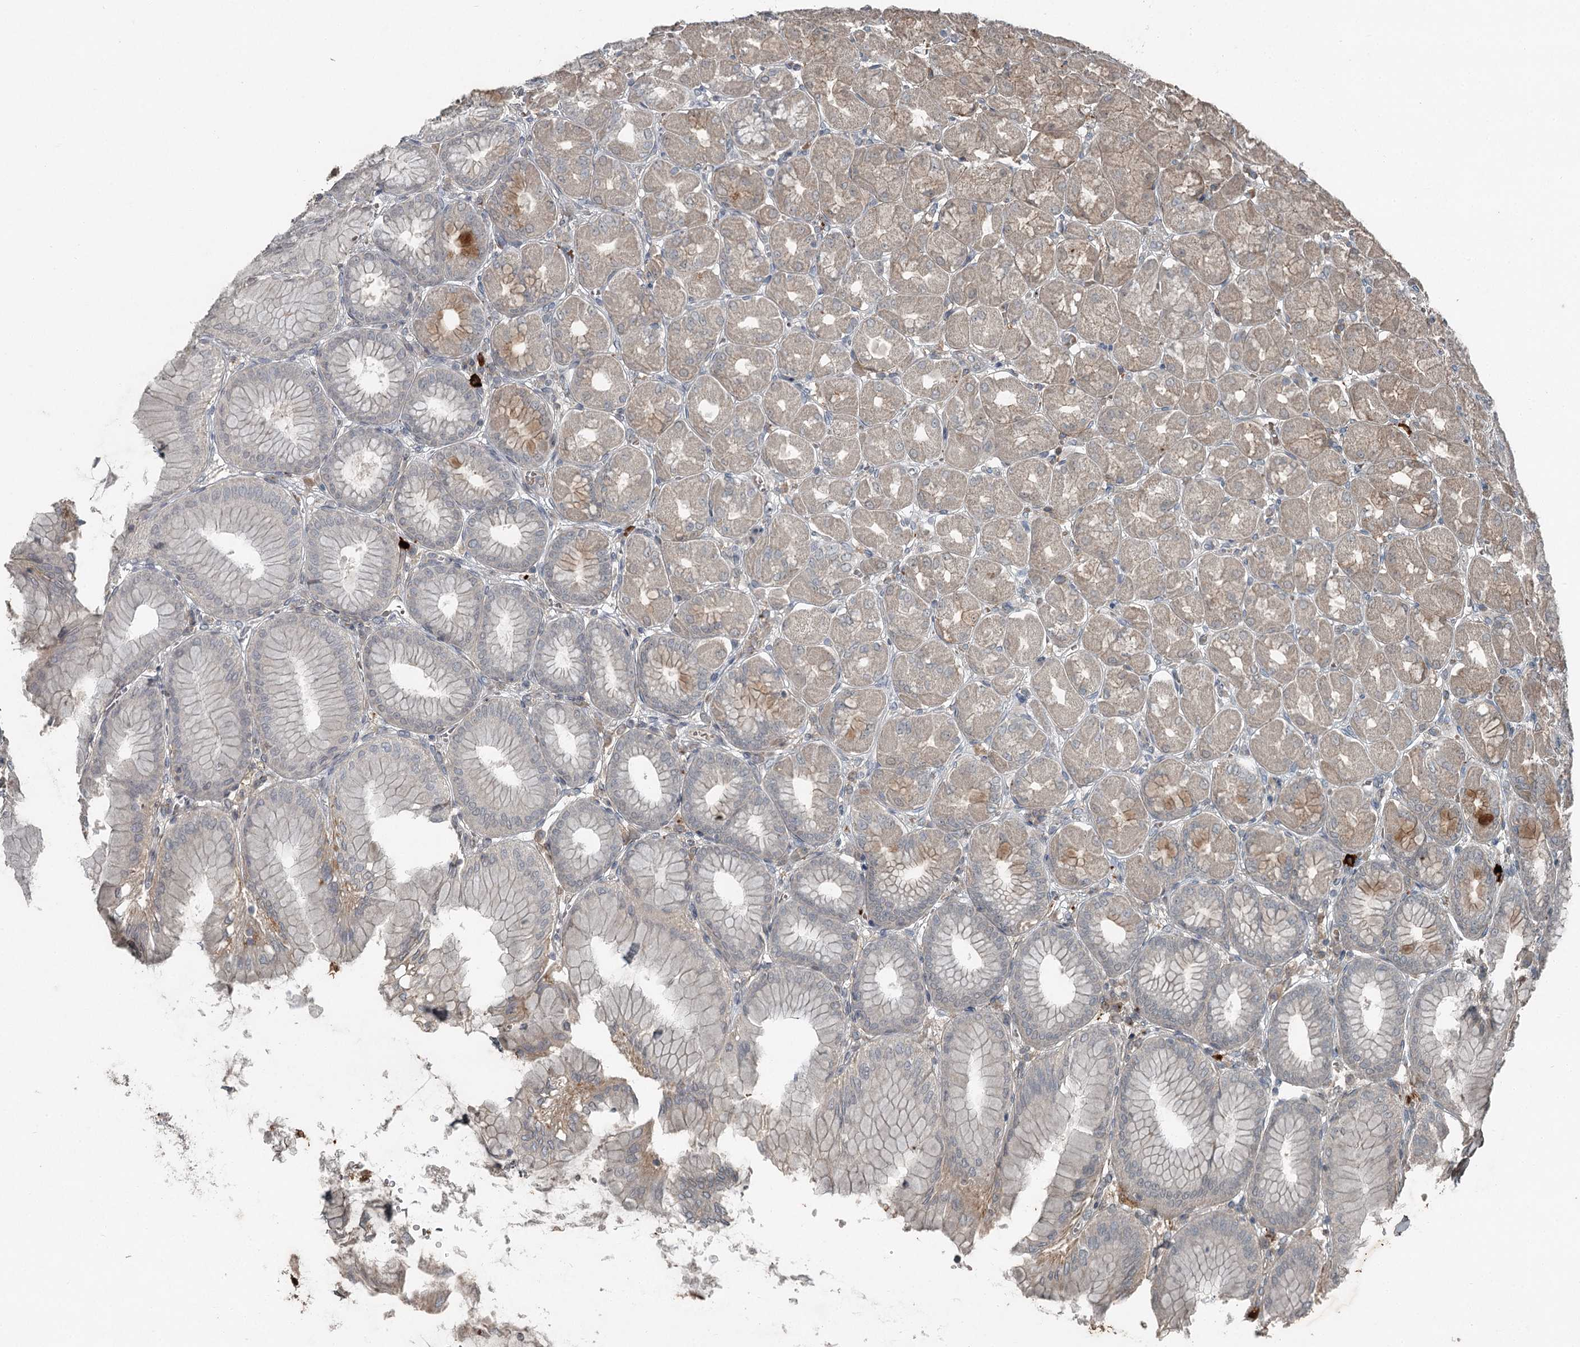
{"staining": {"intensity": "strong", "quantity": "<25%", "location": "cytoplasmic/membranous"}, "tissue": "stomach", "cell_type": "Glandular cells", "image_type": "normal", "snomed": [{"axis": "morphology", "description": "Normal tissue, NOS"}, {"axis": "topography", "description": "Stomach, upper"}], "caption": "An IHC micrograph of benign tissue is shown. Protein staining in brown highlights strong cytoplasmic/membranous positivity in stomach within glandular cells.", "gene": "SLC39A8", "patient": {"sex": "female", "age": 56}}